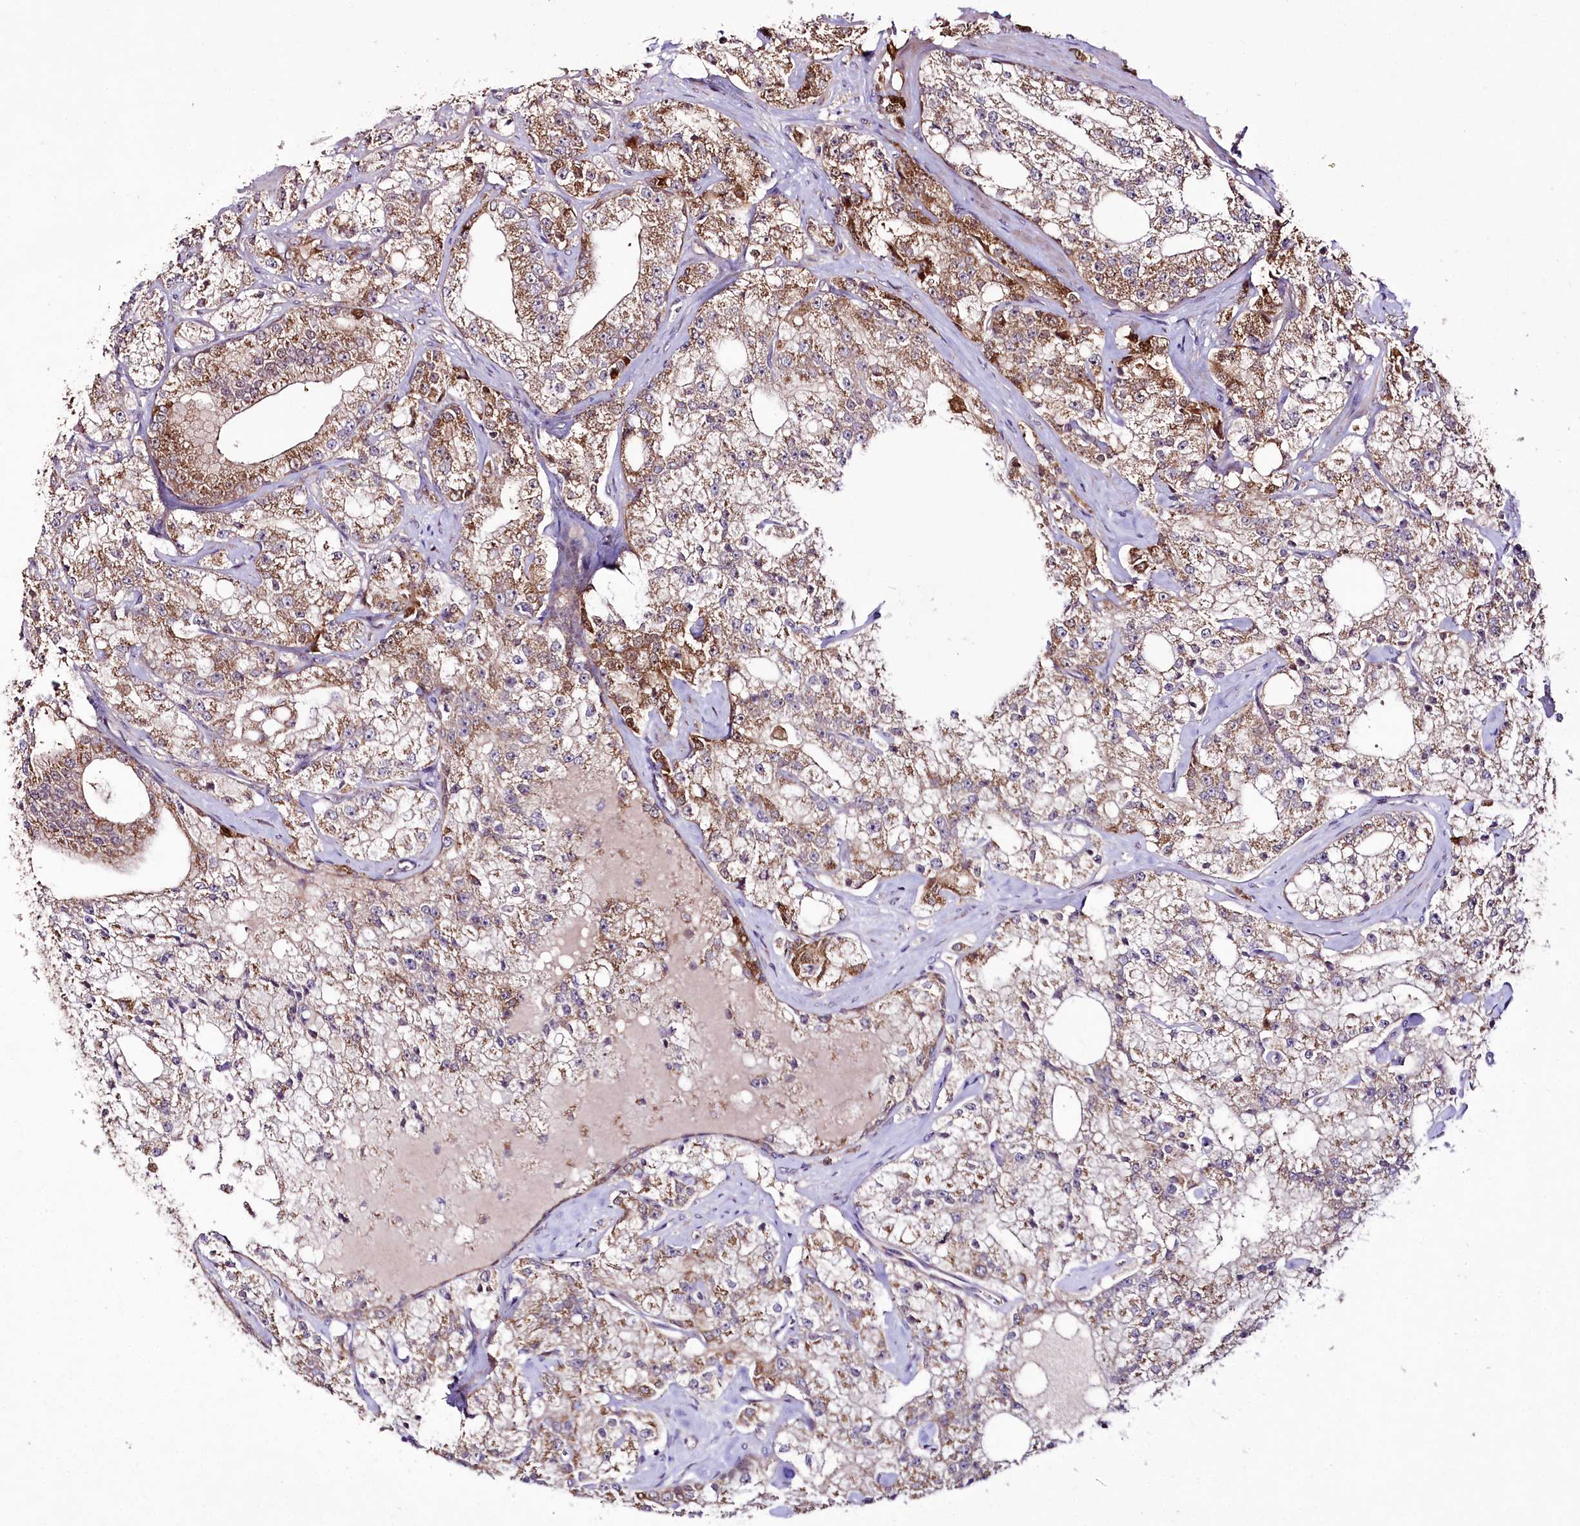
{"staining": {"intensity": "moderate", "quantity": ">75%", "location": "cytoplasmic/membranous"}, "tissue": "prostate cancer", "cell_type": "Tumor cells", "image_type": "cancer", "snomed": [{"axis": "morphology", "description": "Adenocarcinoma, High grade"}, {"axis": "topography", "description": "Prostate"}], "caption": "Immunohistochemical staining of human high-grade adenocarcinoma (prostate) exhibits medium levels of moderate cytoplasmic/membranous expression in approximately >75% of tumor cells. The staining is performed using DAB brown chromogen to label protein expression. The nuclei are counter-stained blue using hematoxylin.", "gene": "REXO2", "patient": {"sex": "male", "age": 64}}